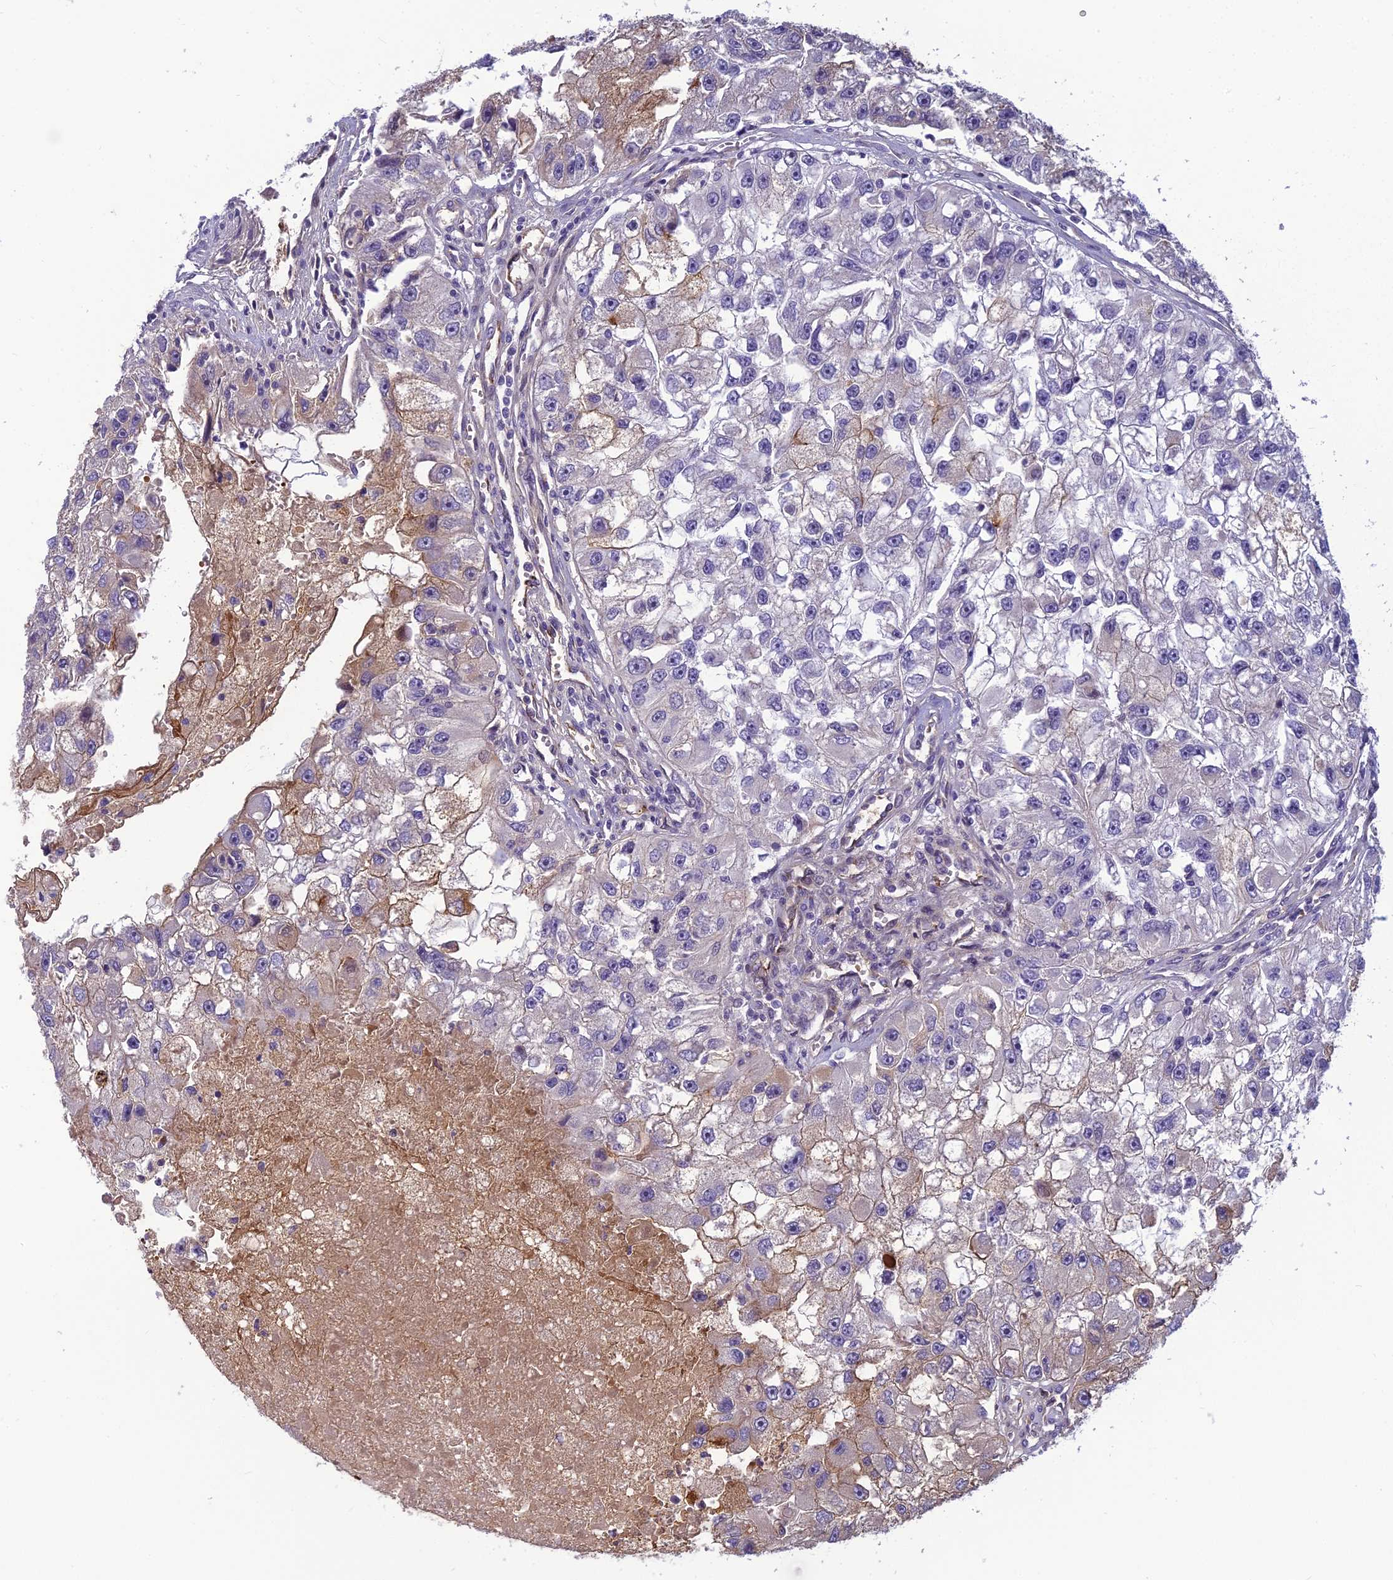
{"staining": {"intensity": "negative", "quantity": "none", "location": "none"}, "tissue": "renal cancer", "cell_type": "Tumor cells", "image_type": "cancer", "snomed": [{"axis": "morphology", "description": "Adenocarcinoma, NOS"}, {"axis": "topography", "description": "Kidney"}], "caption": "Immunohistochemistry of human adenocarcinoma (renal) reveals no positivity in tumor cells.", "gene": "CLEC11A", "patient": {"sex": "male", "age": 63}}